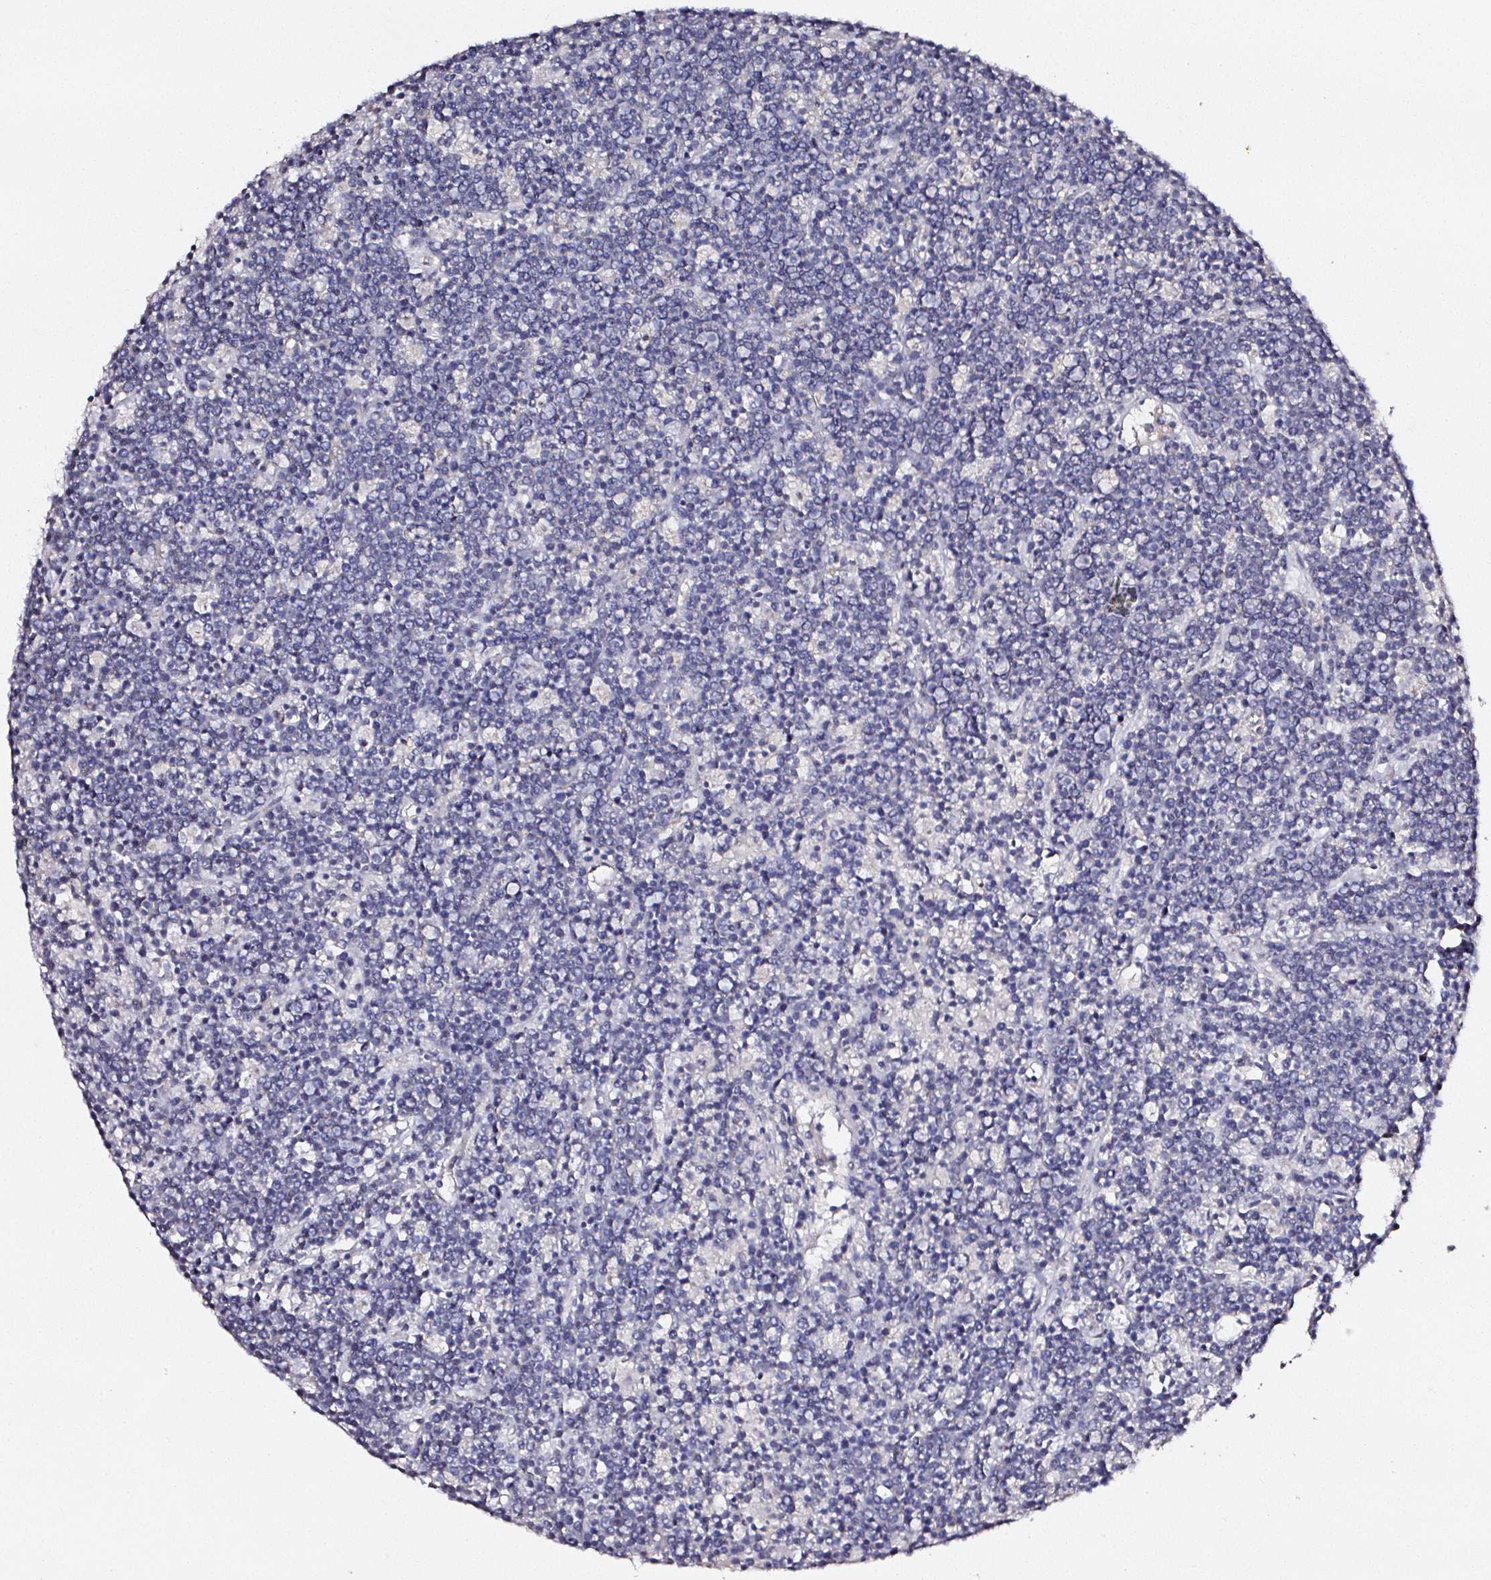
{"staining": {"intensity": "negative", "quantity": "none", "location": "none"}, "tissue": "lymphoma", "cell_type": "Tumor cells", "image_type": "cancer", "snomed": [{"axis": "morphology", "description": "Malignant lymphoma, non-Hodgkin's type, High grade"}, {"axis": "topography", "description": "Ovary"}], "caption": "Tumor cells show no significant positivity in high-grade malignant lymphoma, non-Hodgkin's type. The staining was performed using DAB to visualize the protein expression in brown, while the nuclei were stained in blue with hematoxylin (Magnification: 20x).", "gene": "NTRK1", "patient": {"sex": "female", "age": 56}}